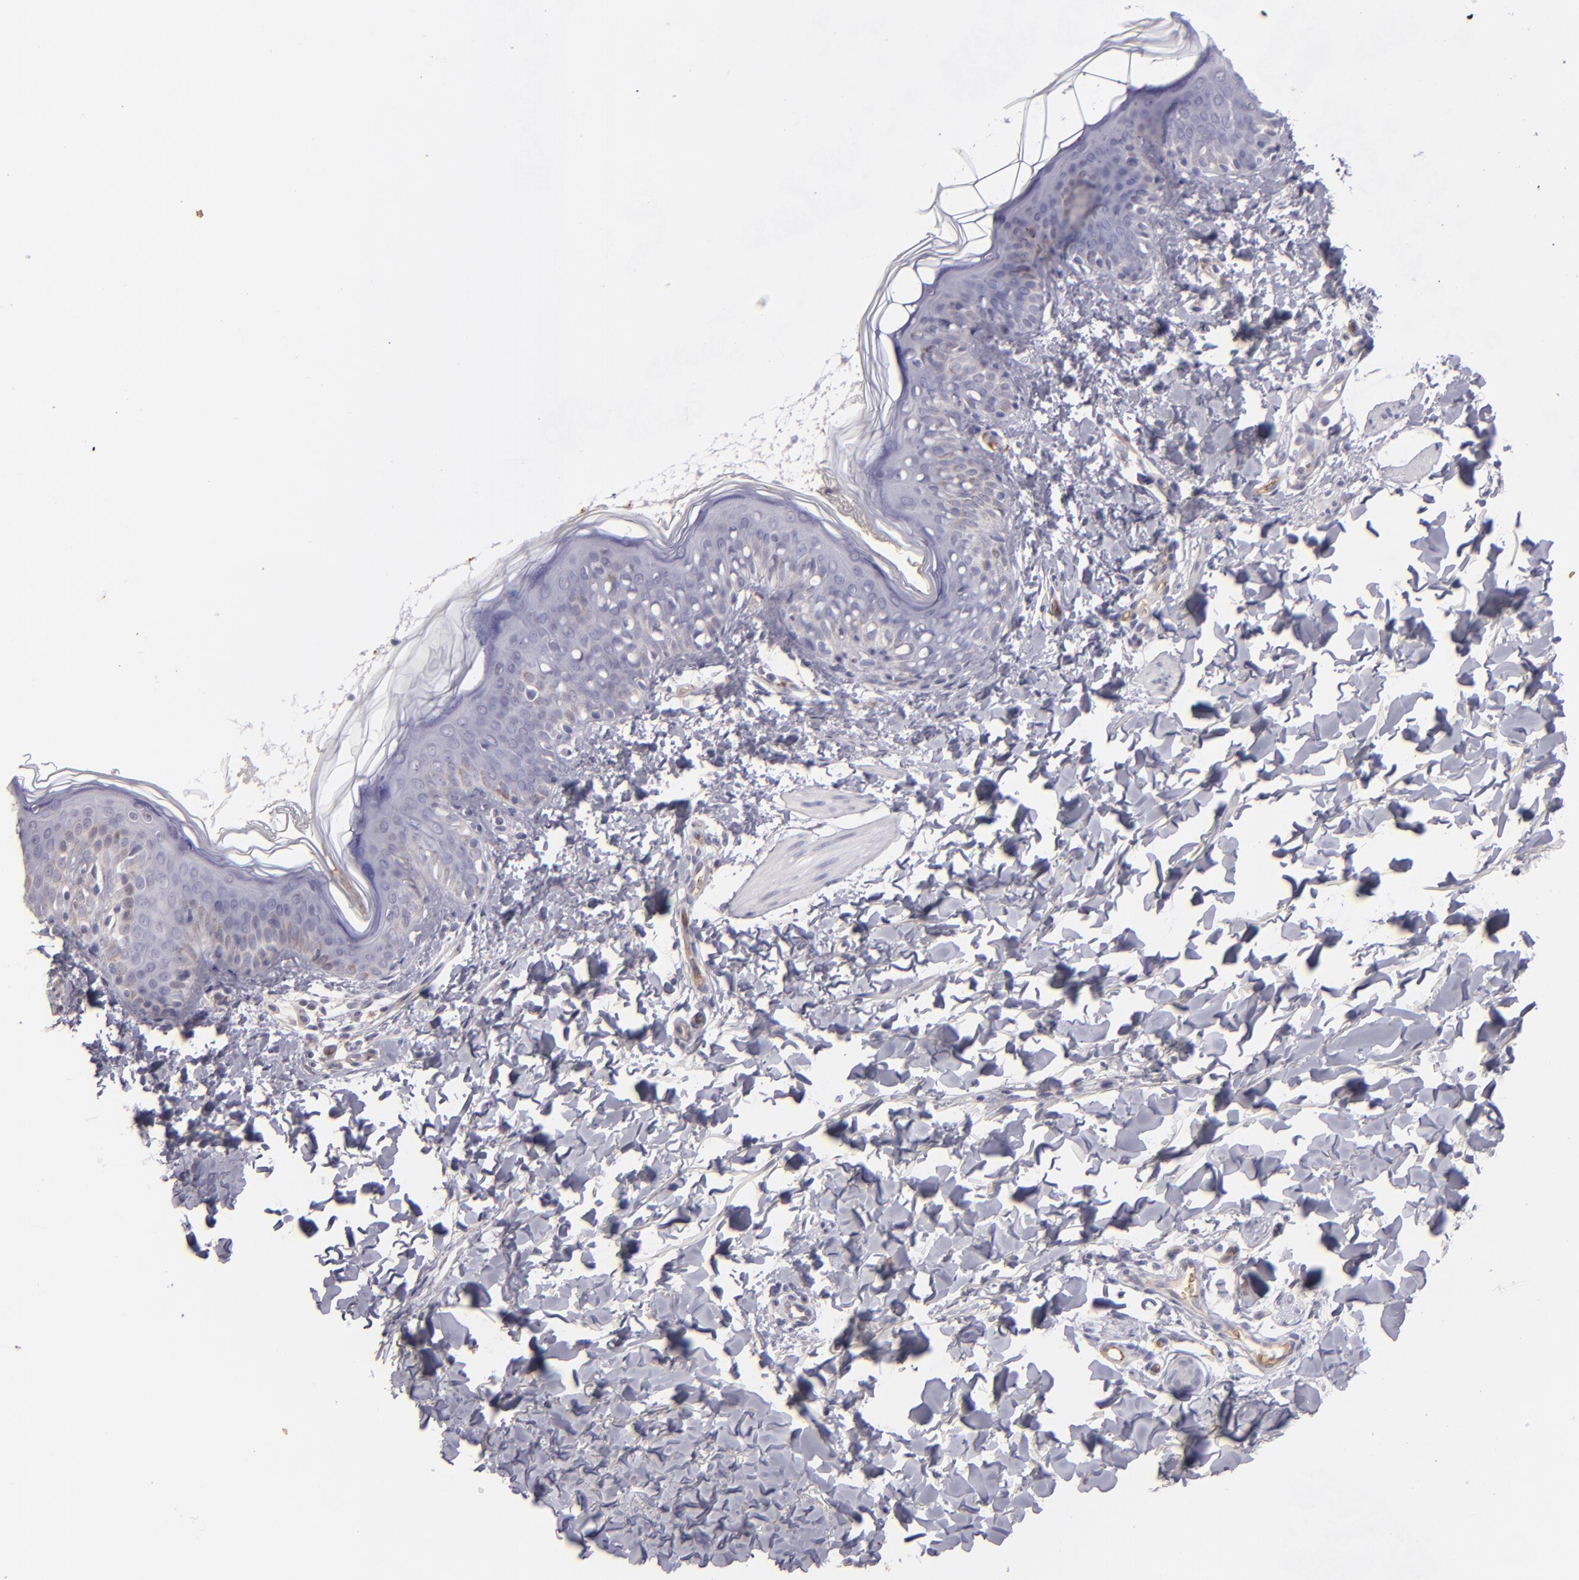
{"staining": {"intensity": "negative", "quantity": "none", "location": "none"}, "tissue": "skin", "cell_type": "Fibroblasts", "image_type": "normal", "snomed": [{"axis": "morphology", "description": "Normal tissue, NOS"}, {"axis": "topography", "description": "Skin"}], "caption": "There is no significant positivity in fibroblasts of skin. The staining is performed using DAB (3,3'-diaminobenzidine) brown chromogen with nuclei counter-stained in using hematoxylin.", "gene": "ACE", "patient": {"sex": "female", "age": 4}}